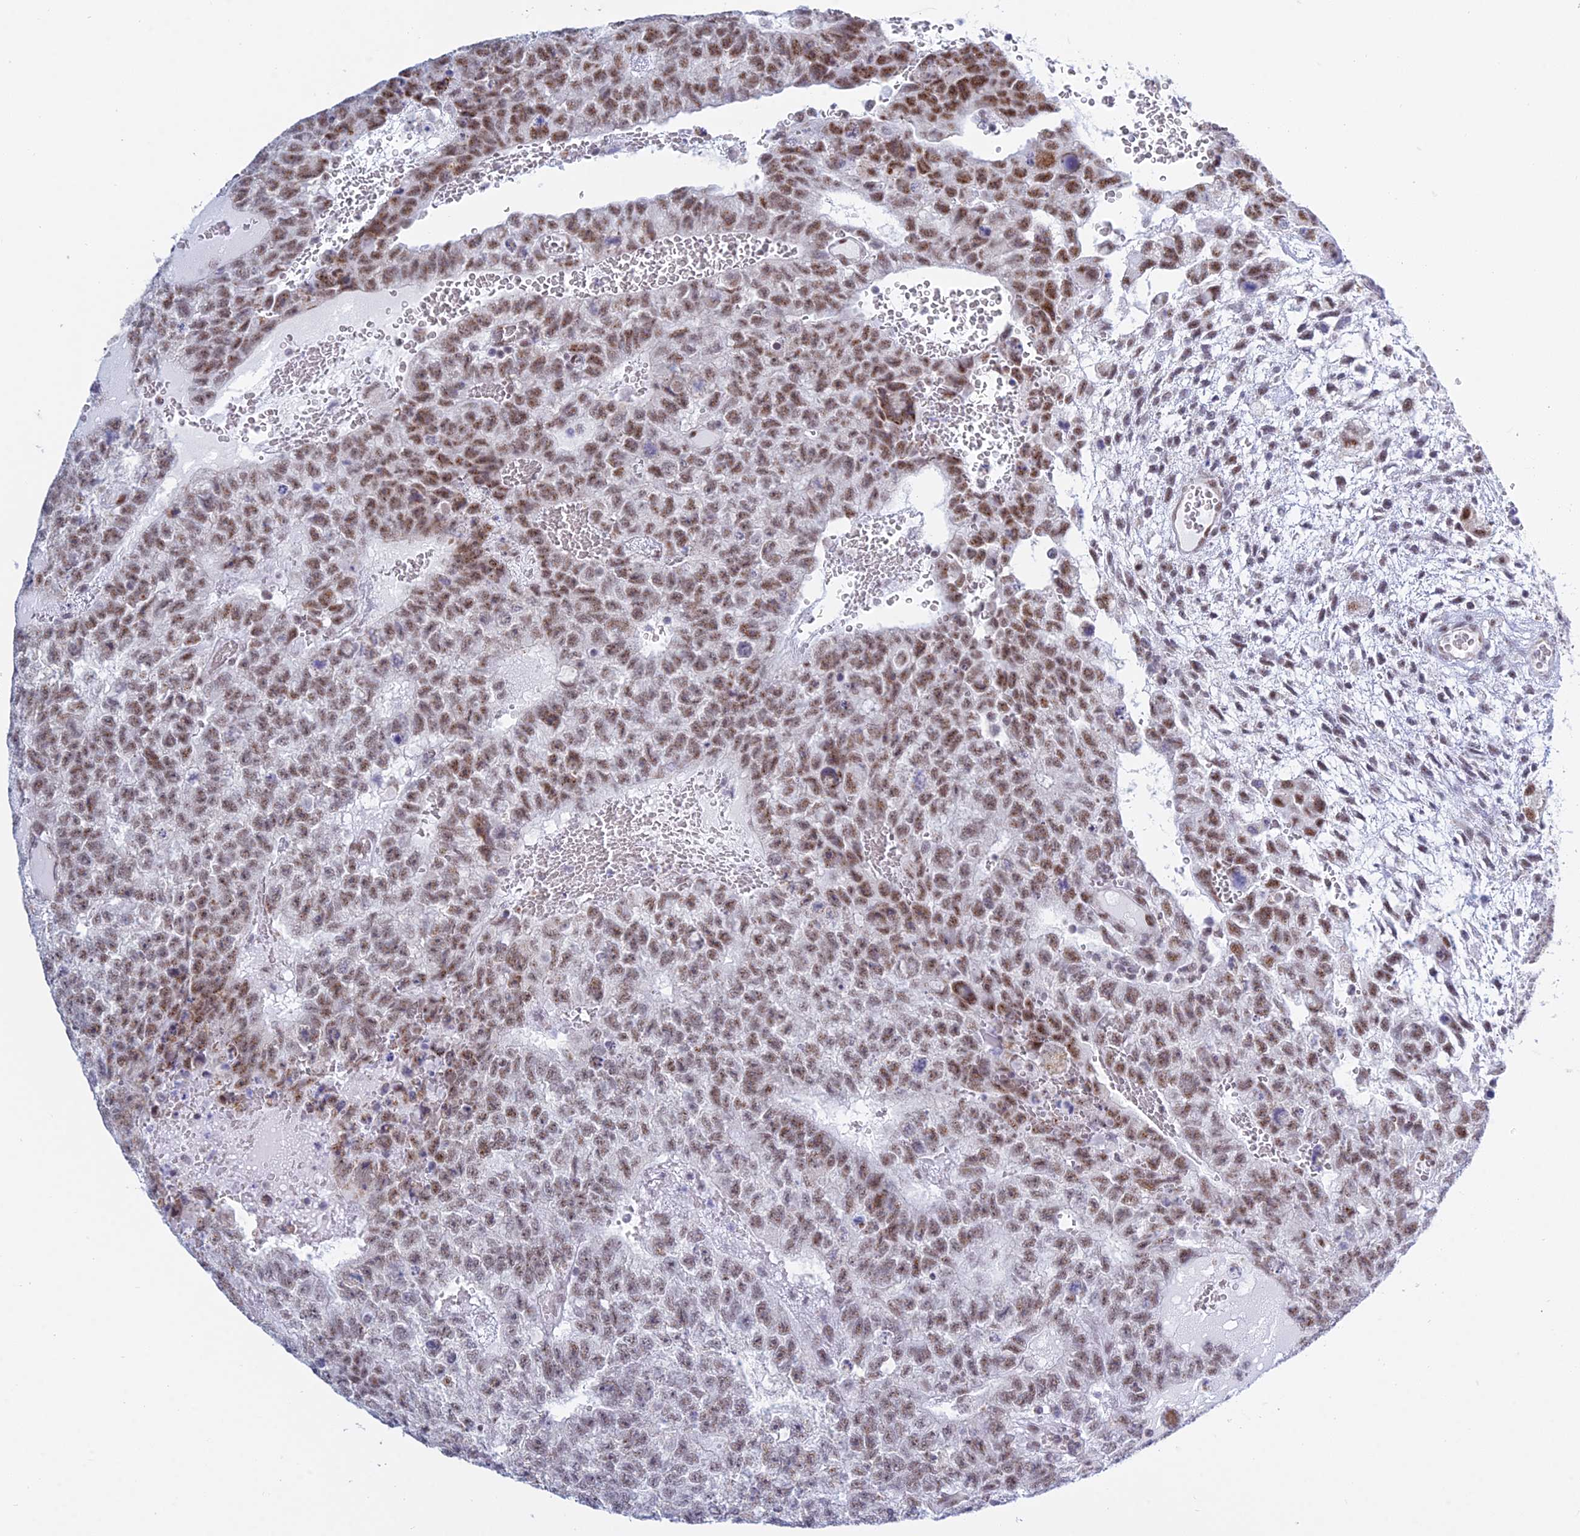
{"staining": {"intensity": "moderate", "quantity": "25%-75%", "location": "nuclear"}, "tissue": "testis cancer", "cell_type": "Tumor cells", "image_type": "cancer", "snomed": [{"axis": "morphology", "description": "Carcinoma, Embryonal, NOS"}, {"axis": "topography", "description": "Testis"}], "caption": "Protein staining shows moderate nuclear expression in approximately 25%-75% of tumor cells in embryonal carcinoma (testis). The staining was performed using DAB (3,3'-diaminobenzidine), with brown indicating positive protein expression. Nuclei are stained blue with hematoxylin.", "gene": "KLF14", "patient": {"sex": "male", "age": 26}}